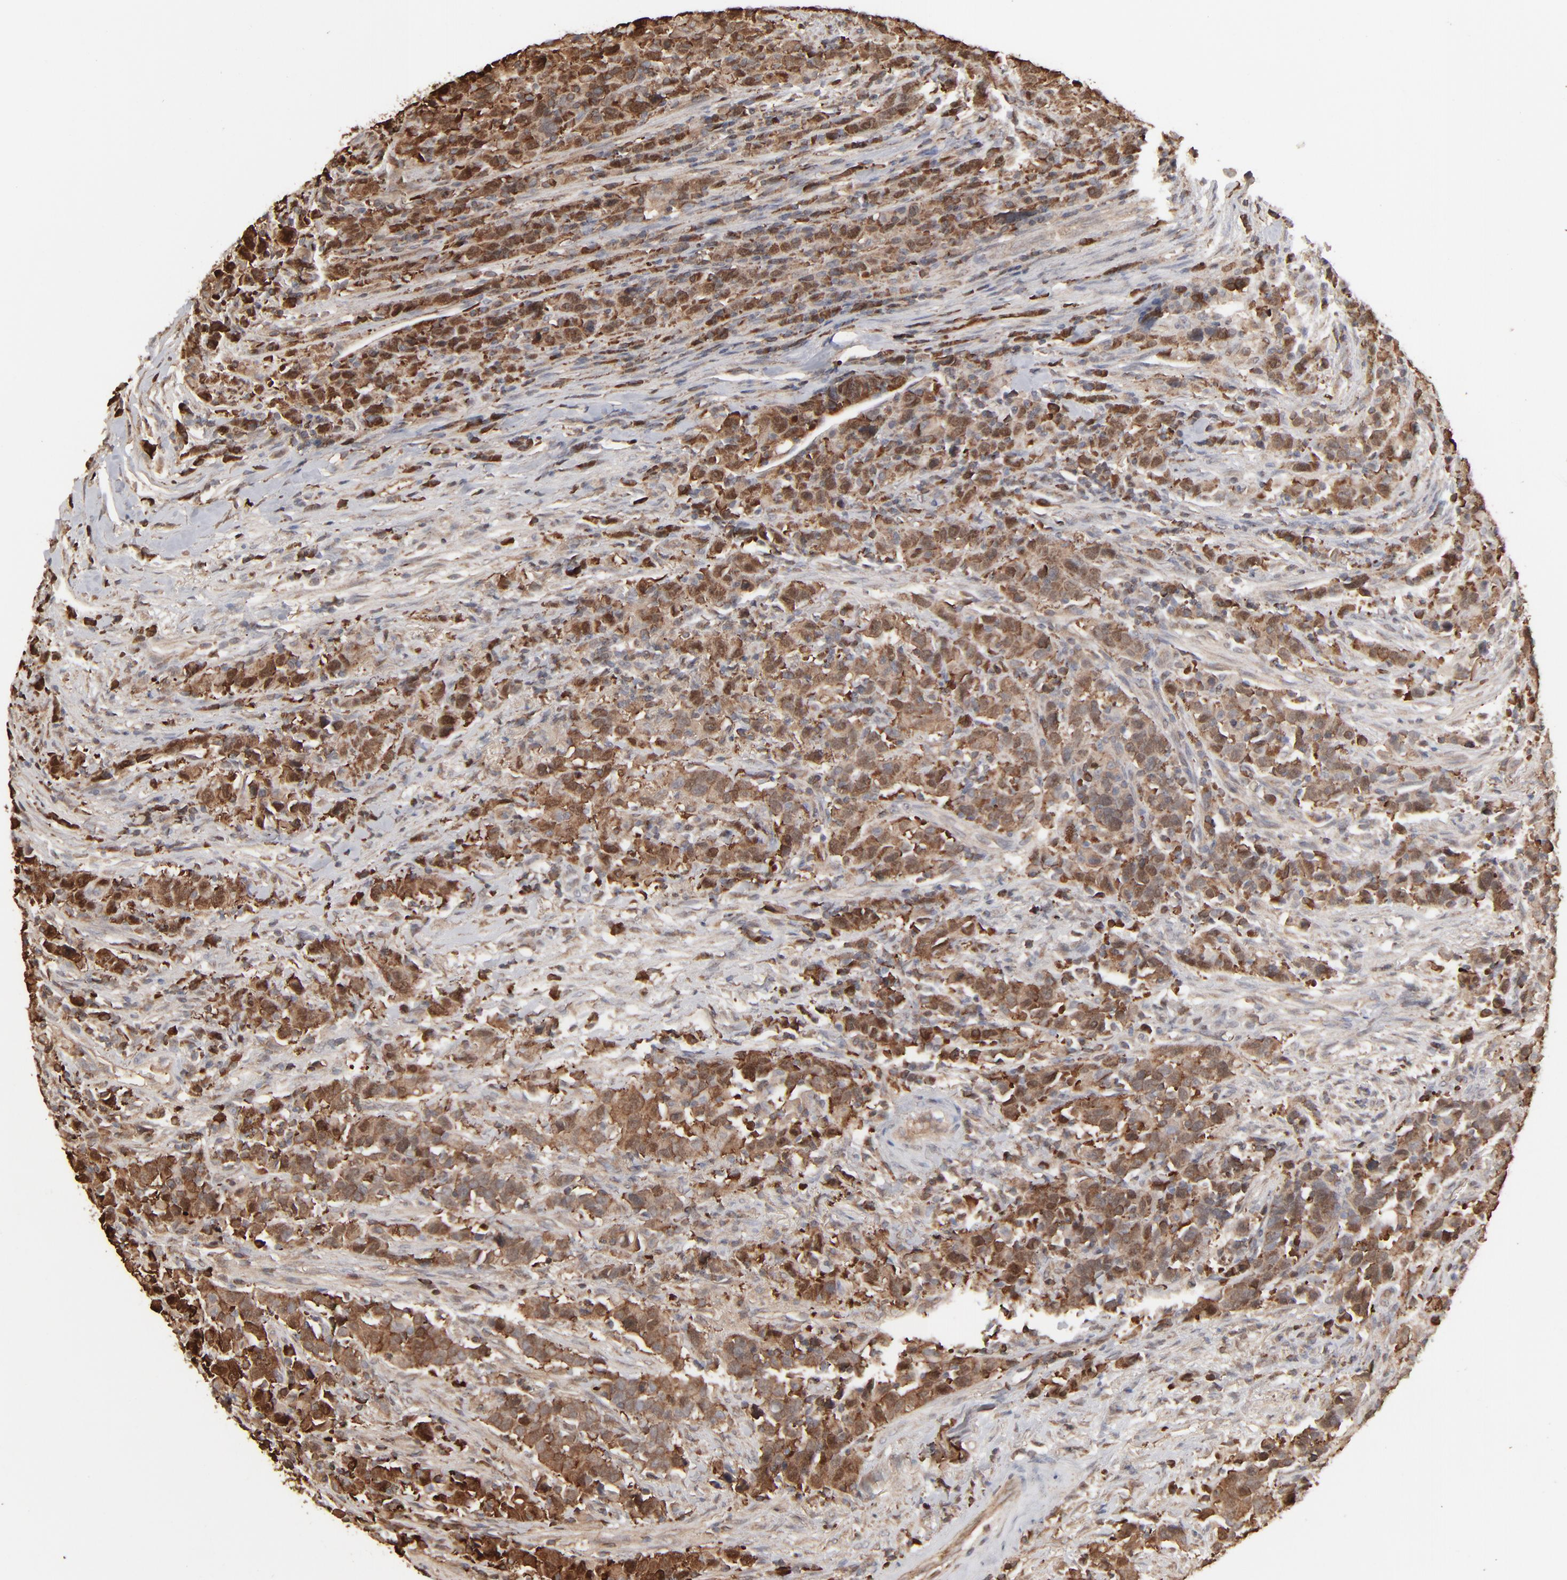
{"staining": {"intensity": "strong", "quantity": ">75%", "location": "cytoplasmic/membranous"}, "tissue": "urothelial cancer", "cell_type": "Tumor cells", "image_type": "cancer", "snomed": [{"axis": "morphology", "description": "Urothelial carcinoma, High grade"}, {"axis": "topography", "description": "Urinary bladder"}], "caption": "Protein staining demonstrates strong cytoplasmic/membranous staining in about >75% of tumor cells in urothelial cancer.", "gene": "NME1-NME2", "patient": {"sex": "male", "age": 61}}